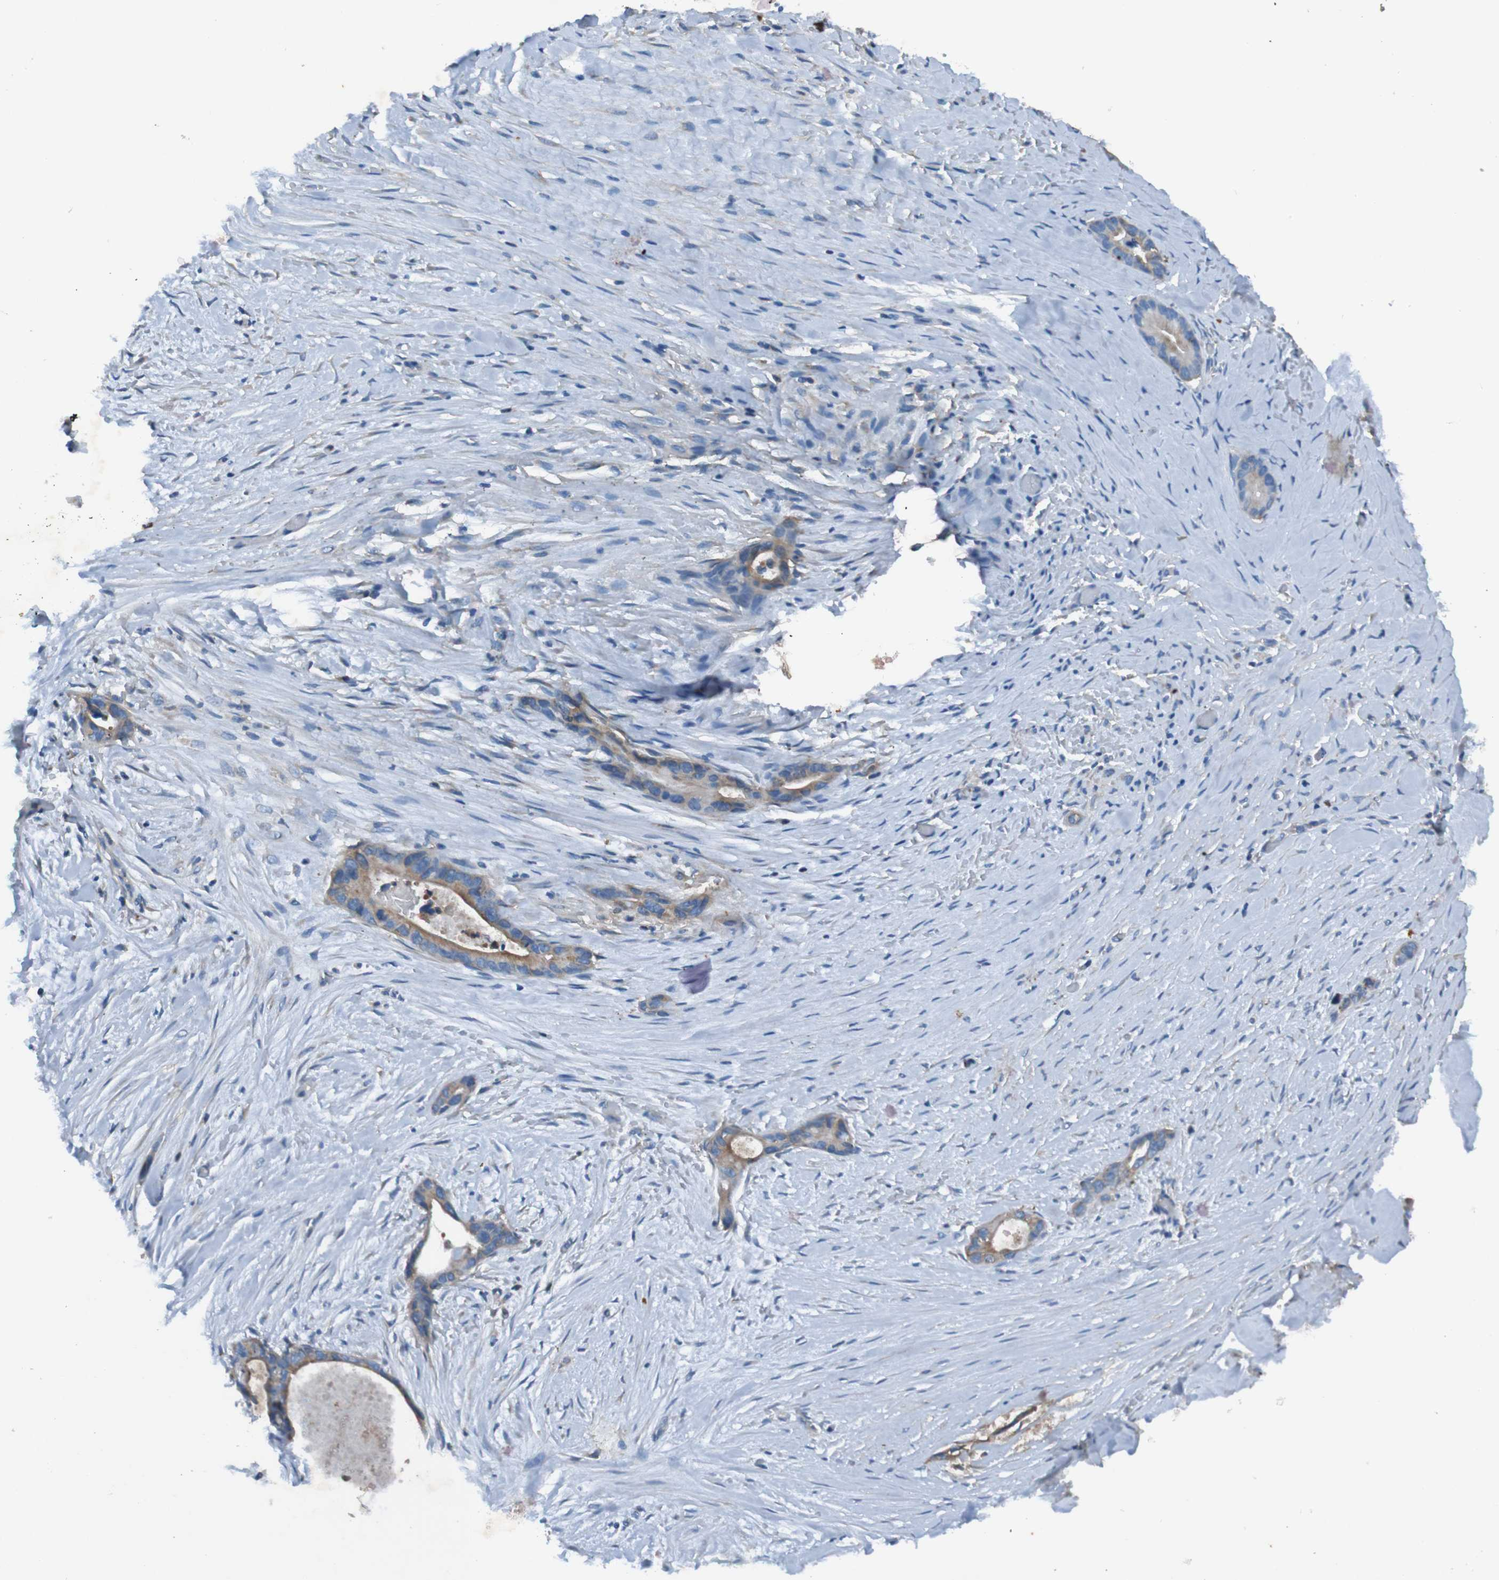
{"staining": {"intensity": "moderate", "quantity": ">75%", "location": "cytoplasmic/membranous"}, "tissue": "liver cancer", "cell_type": "Tumor cells", "image_type": "cancer", "snomed": [{"axis": "morphology", "description": "Cholangiocarcinoma"}, {"axis": "topography", "description": "Liver"}], "caption": "Protein expression analysis of liver cholangiocarcinoma demonstrates moderate cytoplasmic/membranous staining in about >75% of tumor cells.", "gene": "RAB5B", "patient": {"sex": "female", "age": 55}}